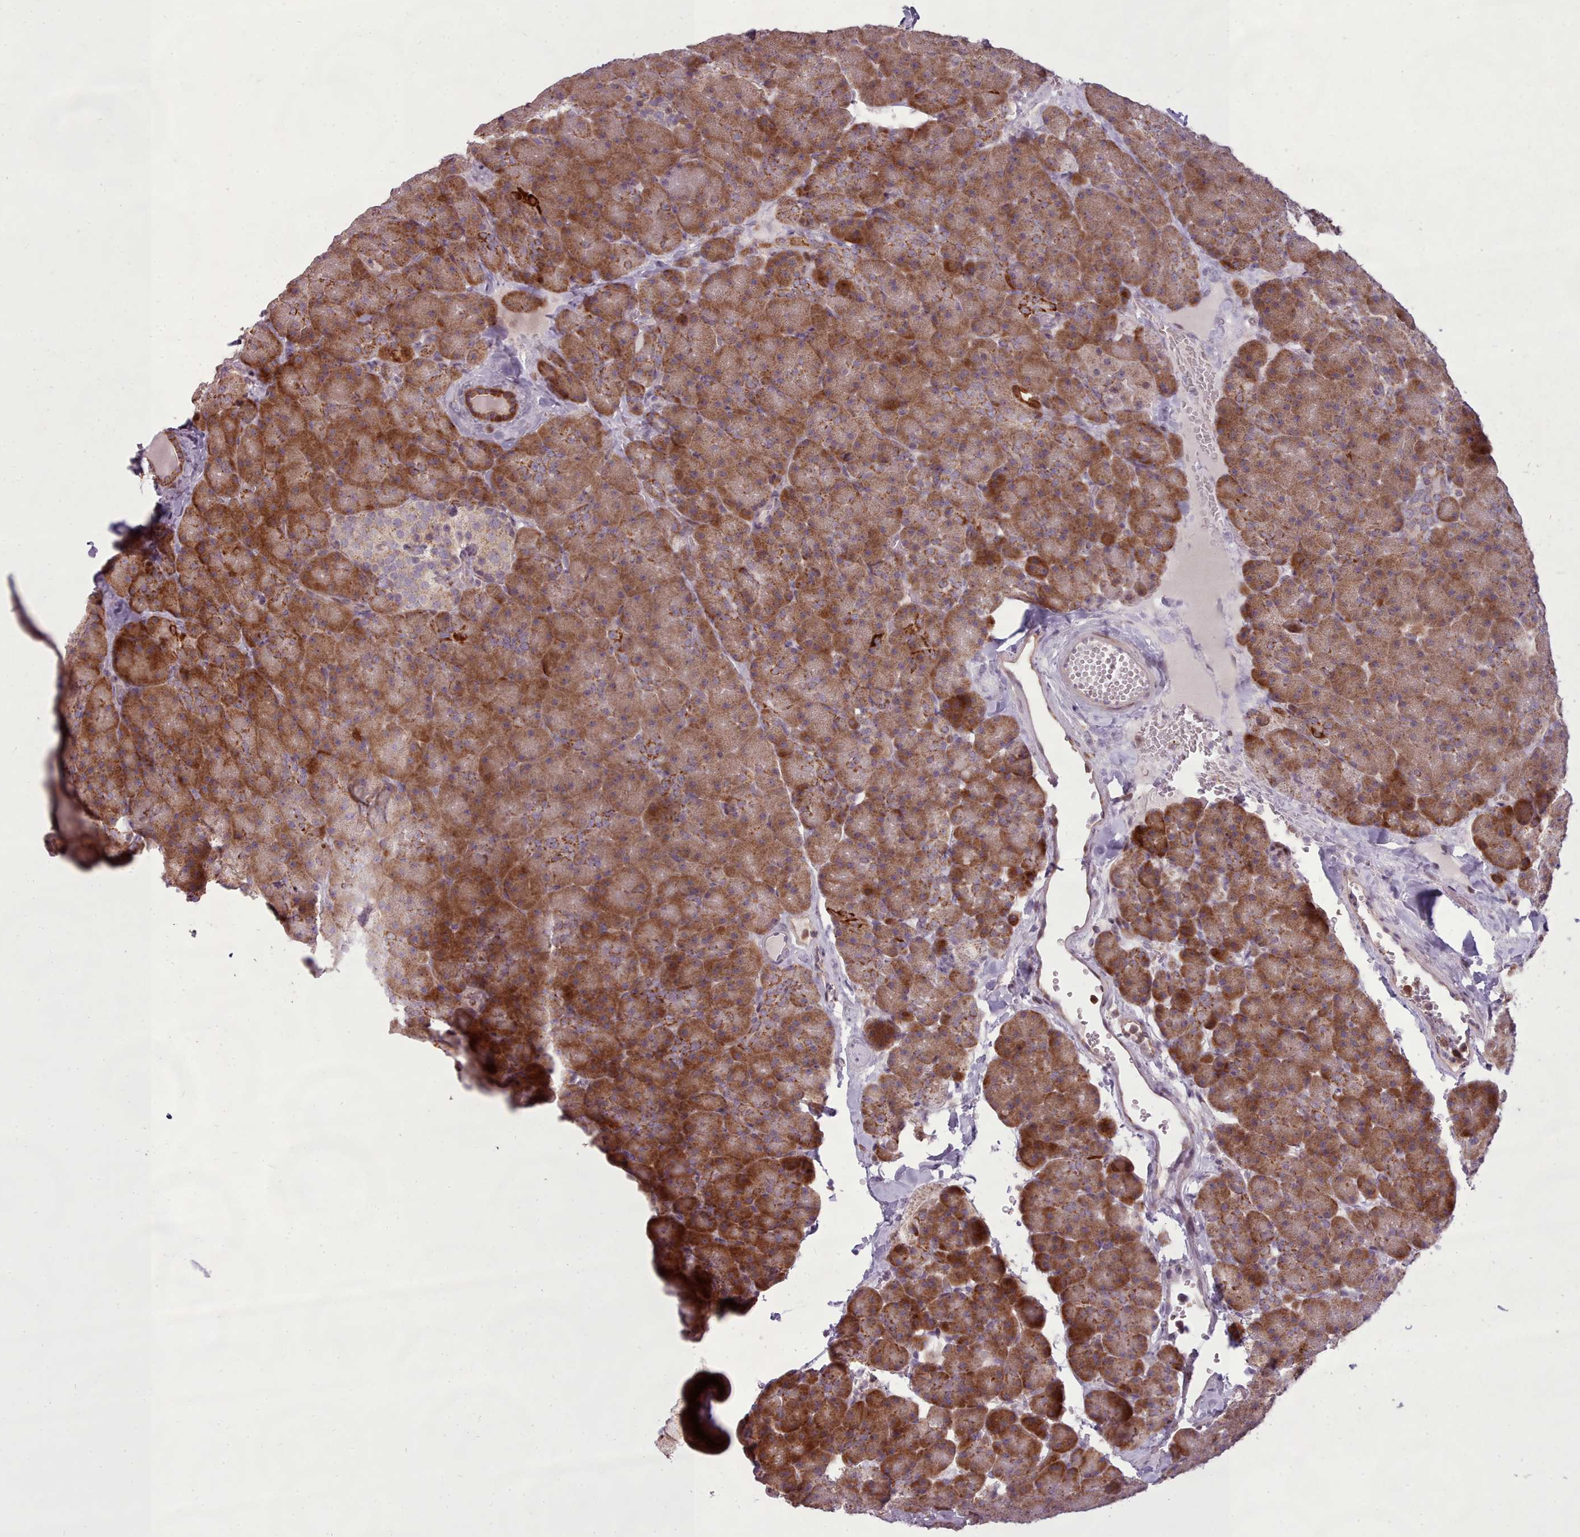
{"staining": {"intensity": "moderate", "quantity": ">75%", "location": "cytoplasmic/membranous"}, "tissue": "pancreas", "cell_type": "Exocrine glandular cells", "image_type": "normal", "snomed": [{"axis": "morphology", "description": "Normal tissue, NOS"}, {"axis": "topography", "description": "Pancreas"}], "caption": "Immunohistochemistry of normal human pancreas shows medium levels of moderate cytoplasmic/membranous staining in about >75% of exocrine glandular cells. The protein is stained brown, and the nuclei are stained in blue (DAB (3,3'-diaminobenzidine) IHC with brightfield microscopy, high magnification).", "gene": "LGALS9B", "patient": {"sex": "male", "age": 36}}